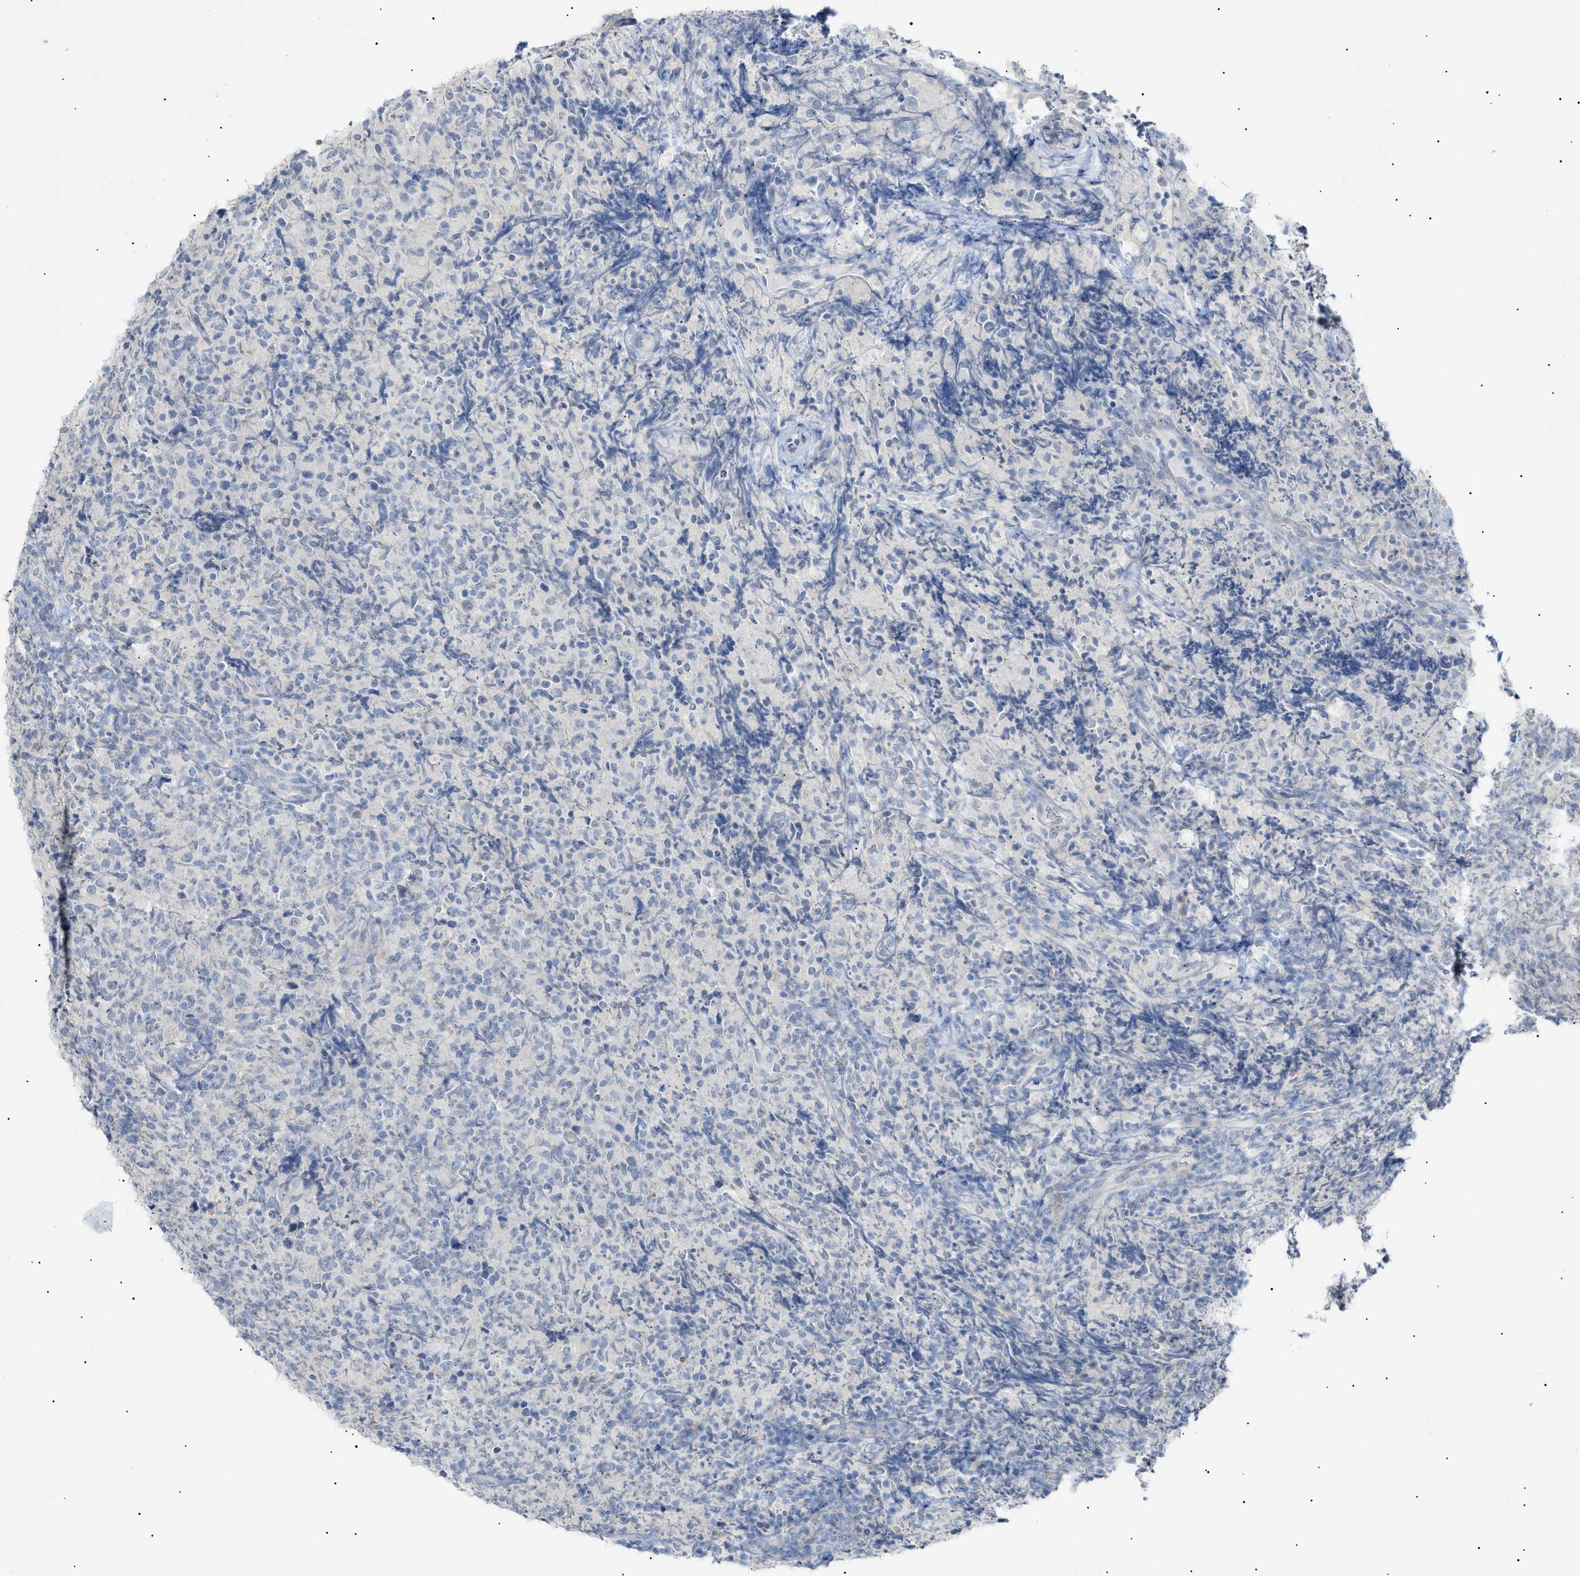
{"staining": {"intensity": "negative", "quantity": "none", "location": "none"}, "tissue": "lymphoma", "cell_type": "Tumor cells", "image_type": "cancer", "snomed": [{"axis": "morphology", "description": "Malignant lymphoma, non-Hodgkin's type, High grade"}, {"axis": "topography", "description": "Tonsil"}], "caption": "An immunohistochemistry (IHC) photomicrograph of malignant lymphoma, non-Hodgkin's type (high-grade) is shown. There is no staining in tumor cells of malignant lymphoma, non-Hodgkin's type (high-grade).", "gene": "SLC25A31", "patient": {"sex": "female", "age": 36}}